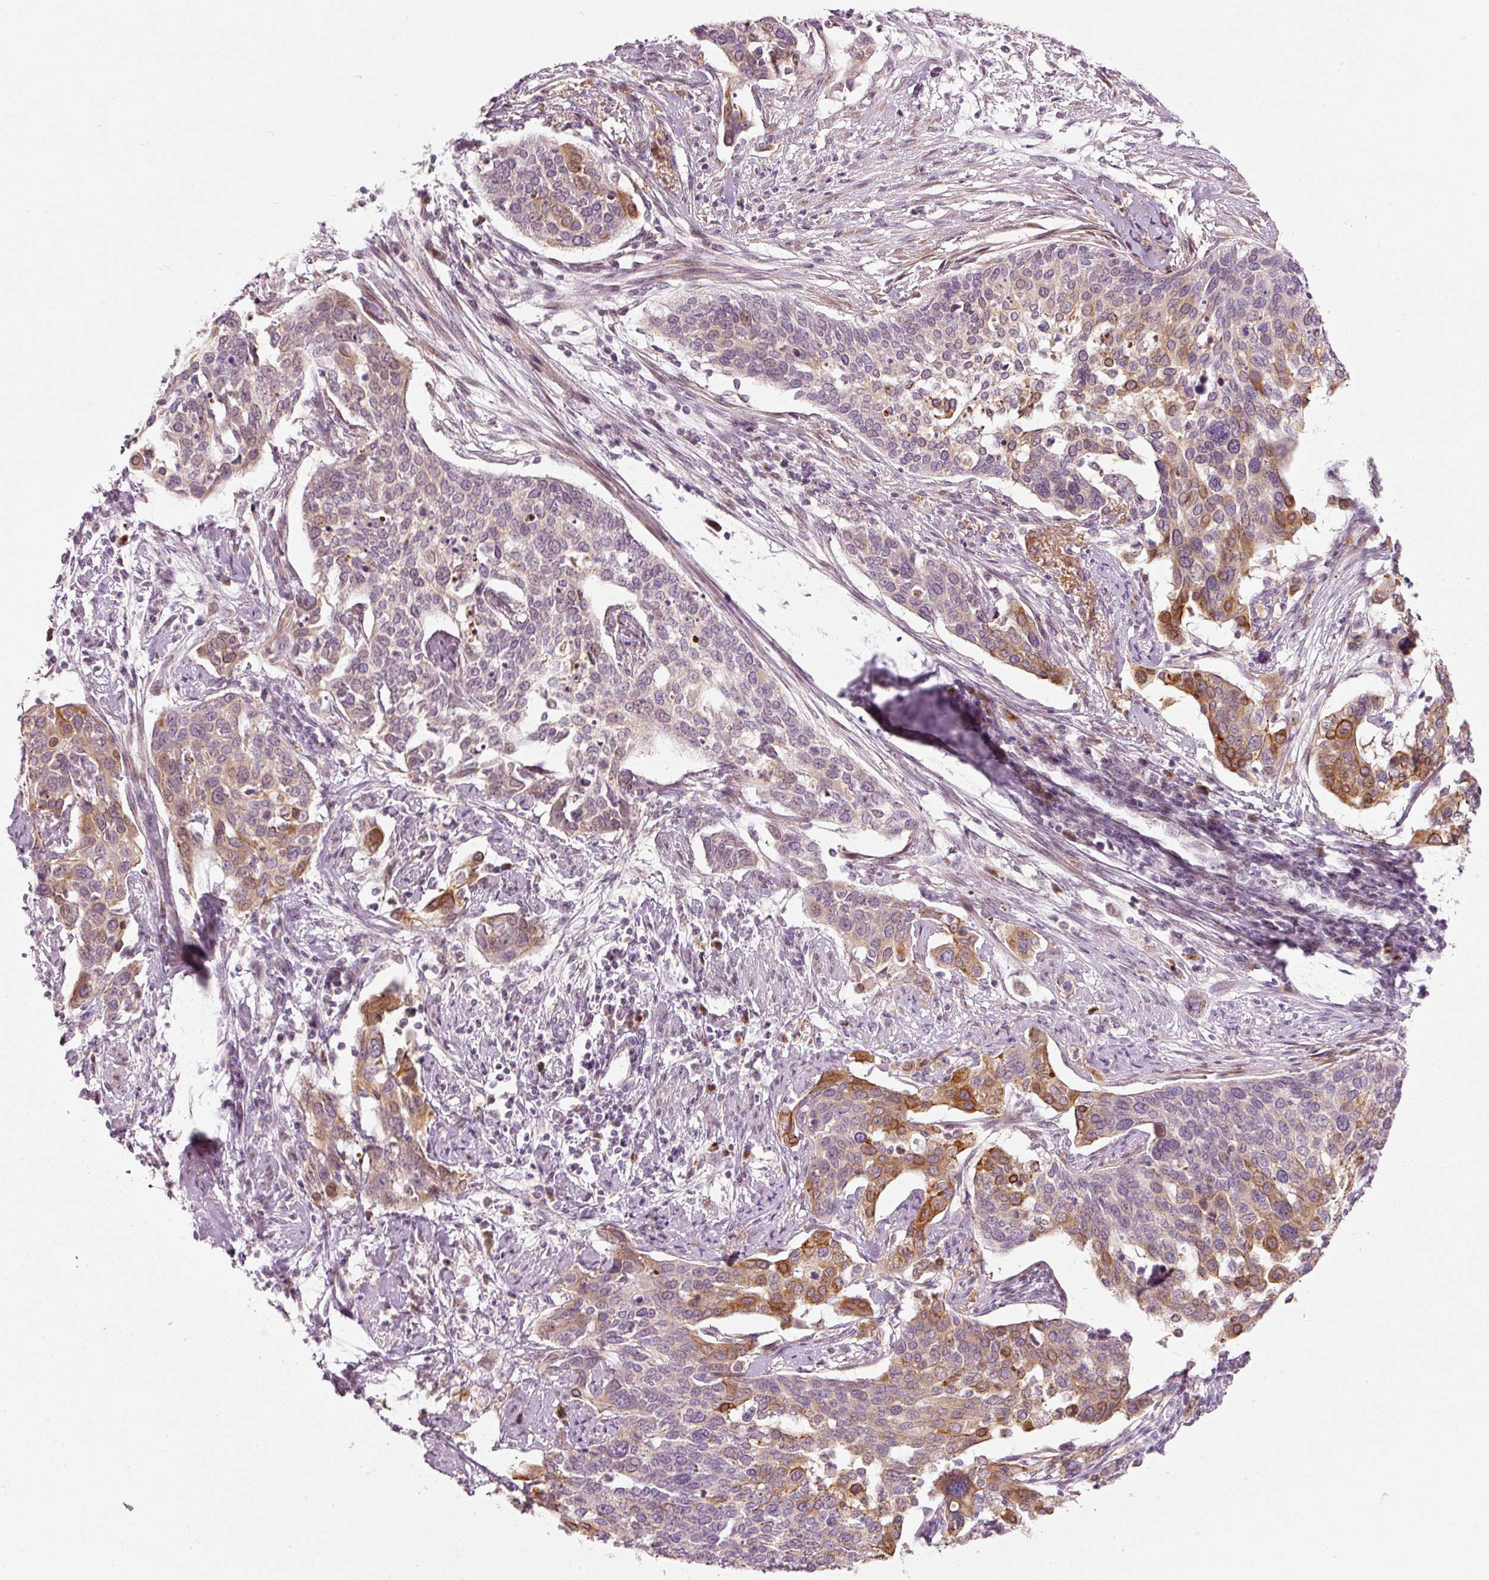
{"staining": {"intensity": "moderate", "quantity": "<25%", "location": "cytoplasmic/membranous"}, "tissue": "cervical cancer", "cell_type": "Tumor cells", "image_type": "cancer", "snomed": [{"axis": "morphology", "description": "Squamous cell carcinoma, NOS"}, {"axis": "topography", "description": "Cervix"}], "caption": "Immunohistochemical staining of cervical cancer (squamous cell carcinoma) reveals low levels of moderate cytoplasmic/membranous protein staining in about <25% of tumor cells. (Stains: DAB in brown, nuclei in blue, Microscopy: brightfield microscopy at high magnification).", "gene": "SLC20A1", "patient": {"sex": "female", "age": 44}}